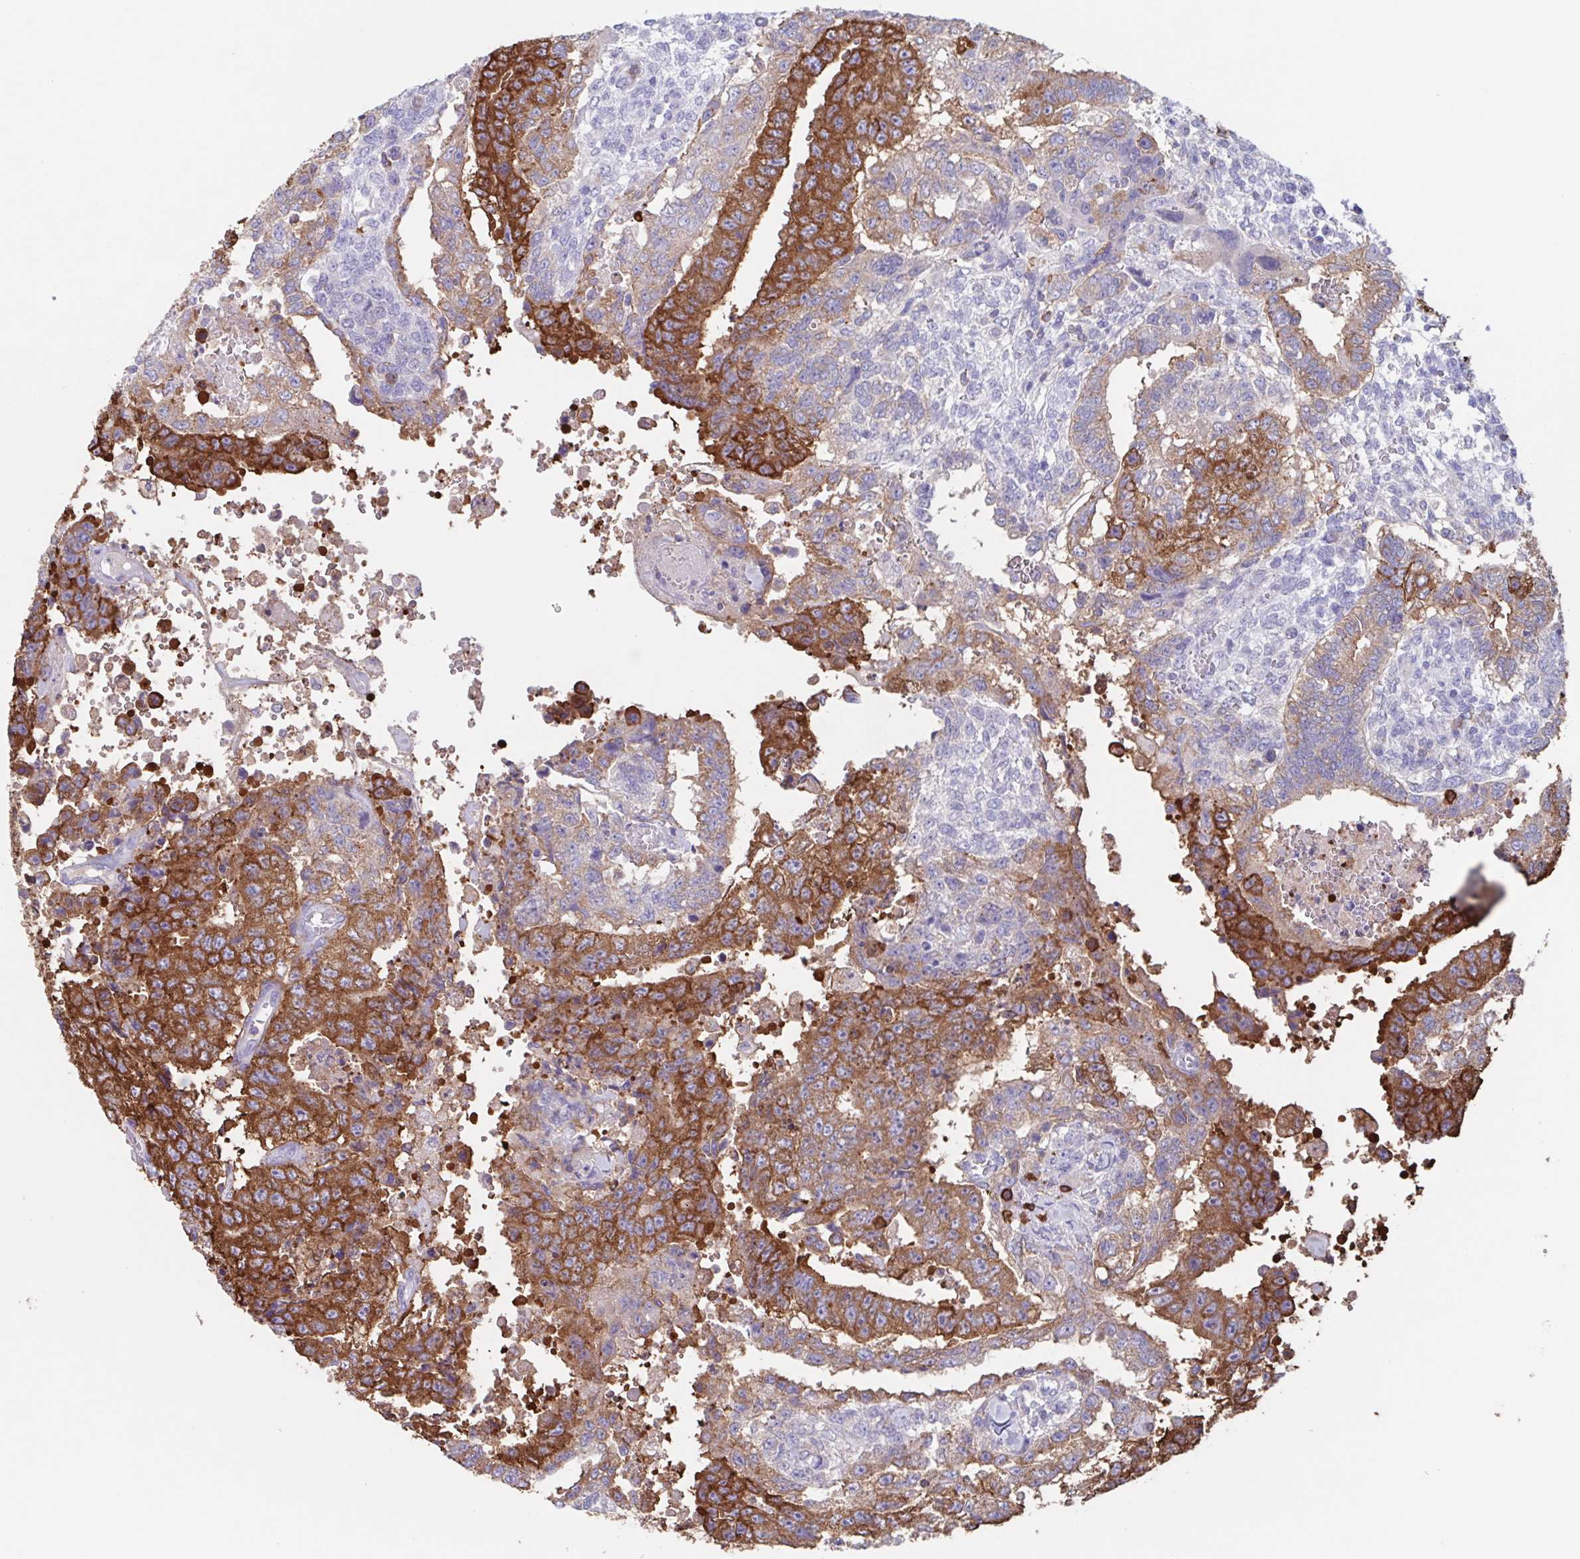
{"staining": {"intensity": "strong", "quantity": ">75%", "location": "cytoplasmic/membranous"}, "tissue": "testis cancer", "cell_type": "Tumor cells", "image_type": "cancer", "snomed": [{"axis": "morphology", "description": "Carcinoma, Embryonal, NOS"}, {"axis": "topography", "description": "Testis"}], "caption": "Immunohistochemical staining of testis cancer reveals high levels of strong cytoplasmic/membranous protein expression in approximately >75% of tumor cells.", "gene": "TPD52", "patient": {"sex": "male", "age": 24}}